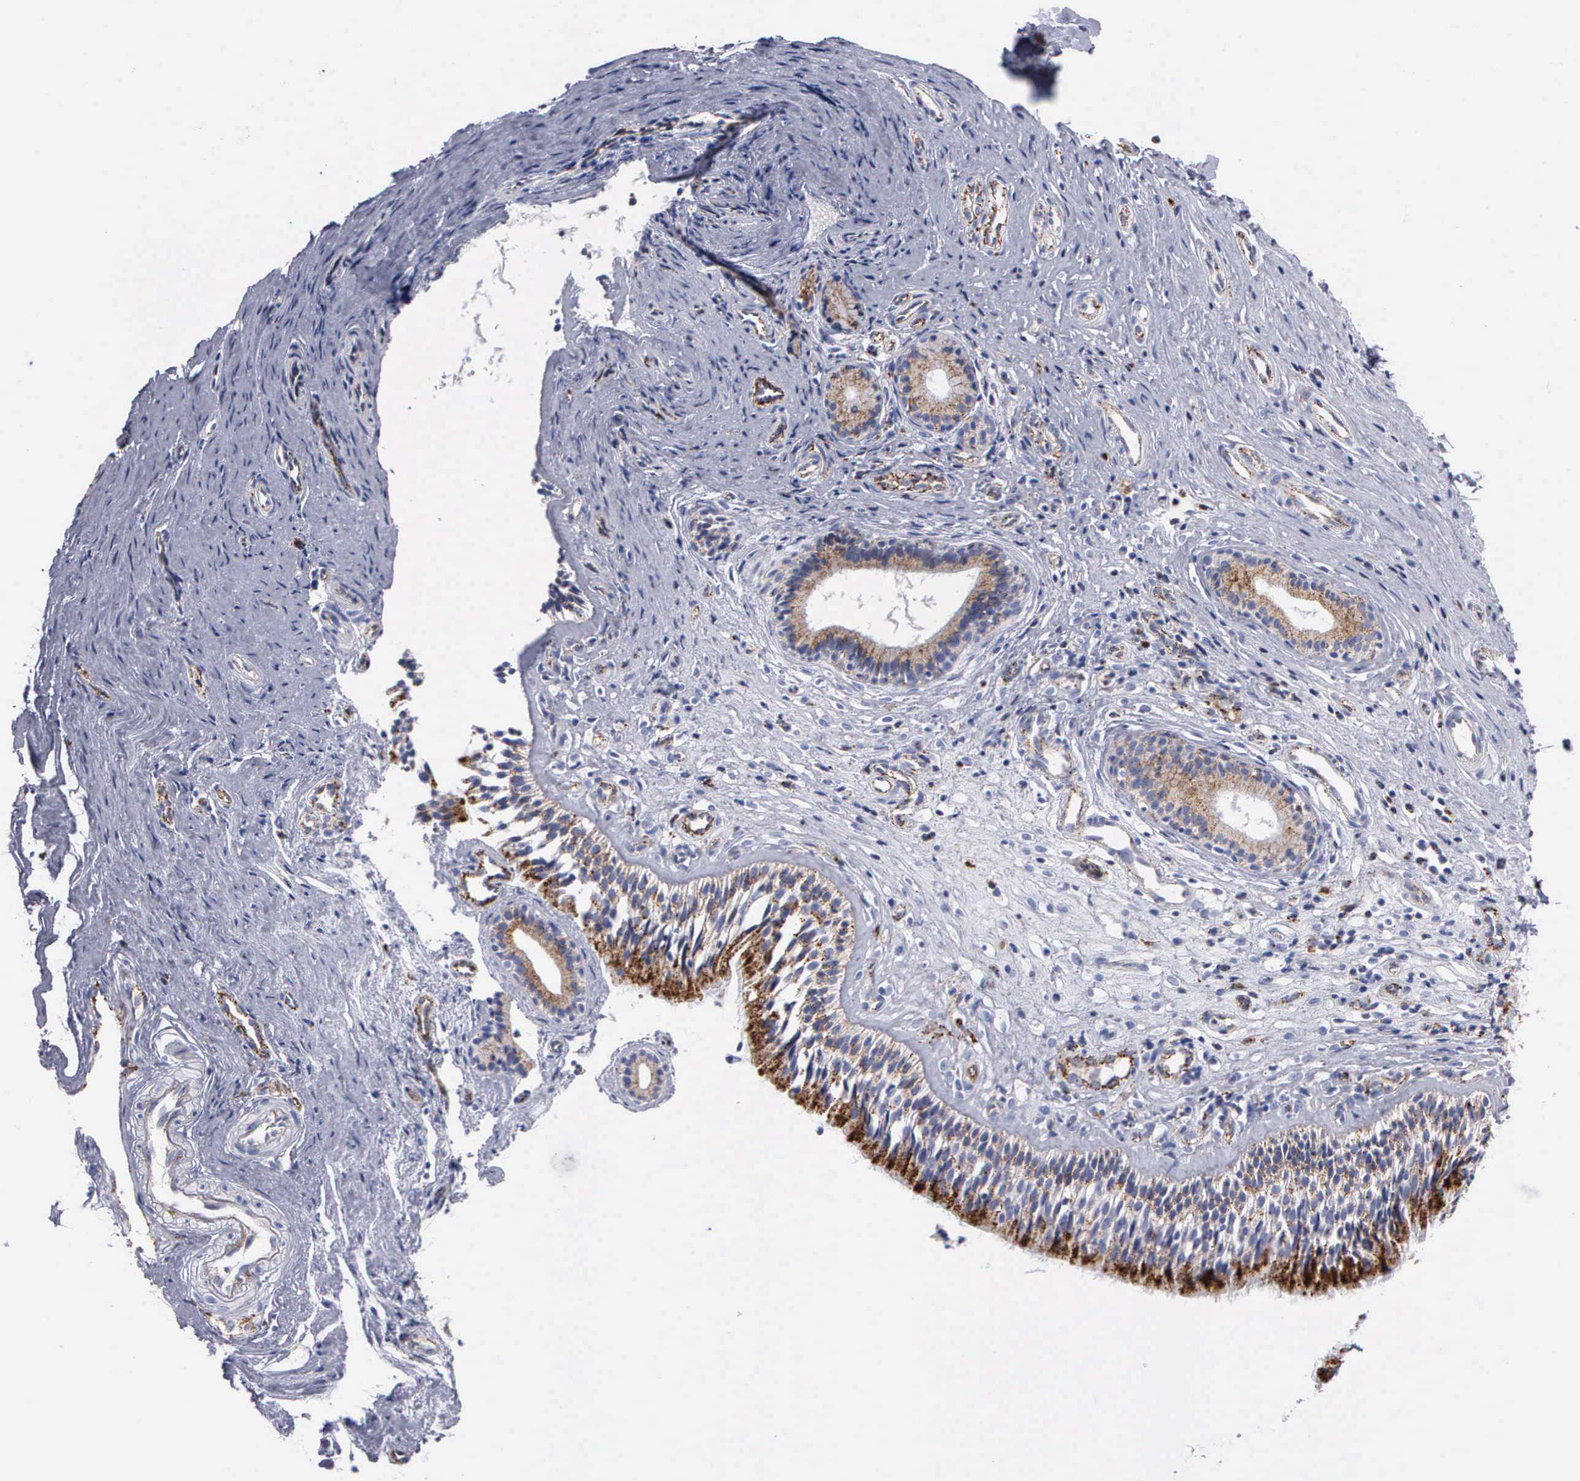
{"staining": {"intensity": "moderate", "quantity": ">75%", "location": "cytoplasmic/membranous"}, "tissue": "nasopharynx", "cell_type": "Respiratory epithelial cells", "image_type": "normal", "snomed": [{"axis": "morphology", "description": "Normal tissue, NOS"}, {"axis": "topography", "description": "Nasopharynx"}], "caption": "The micrograph displays immunohistochemical staining of normal nasopharynx. There is moderate cytoplasmic/membranous positivity is seen in about >75% of respiratory epithelial cells. (DAB = brown stain, brightfield microscopy at high magnification).", "gene": "CTSH", "patient": {"sex": "female", "age": 78}}